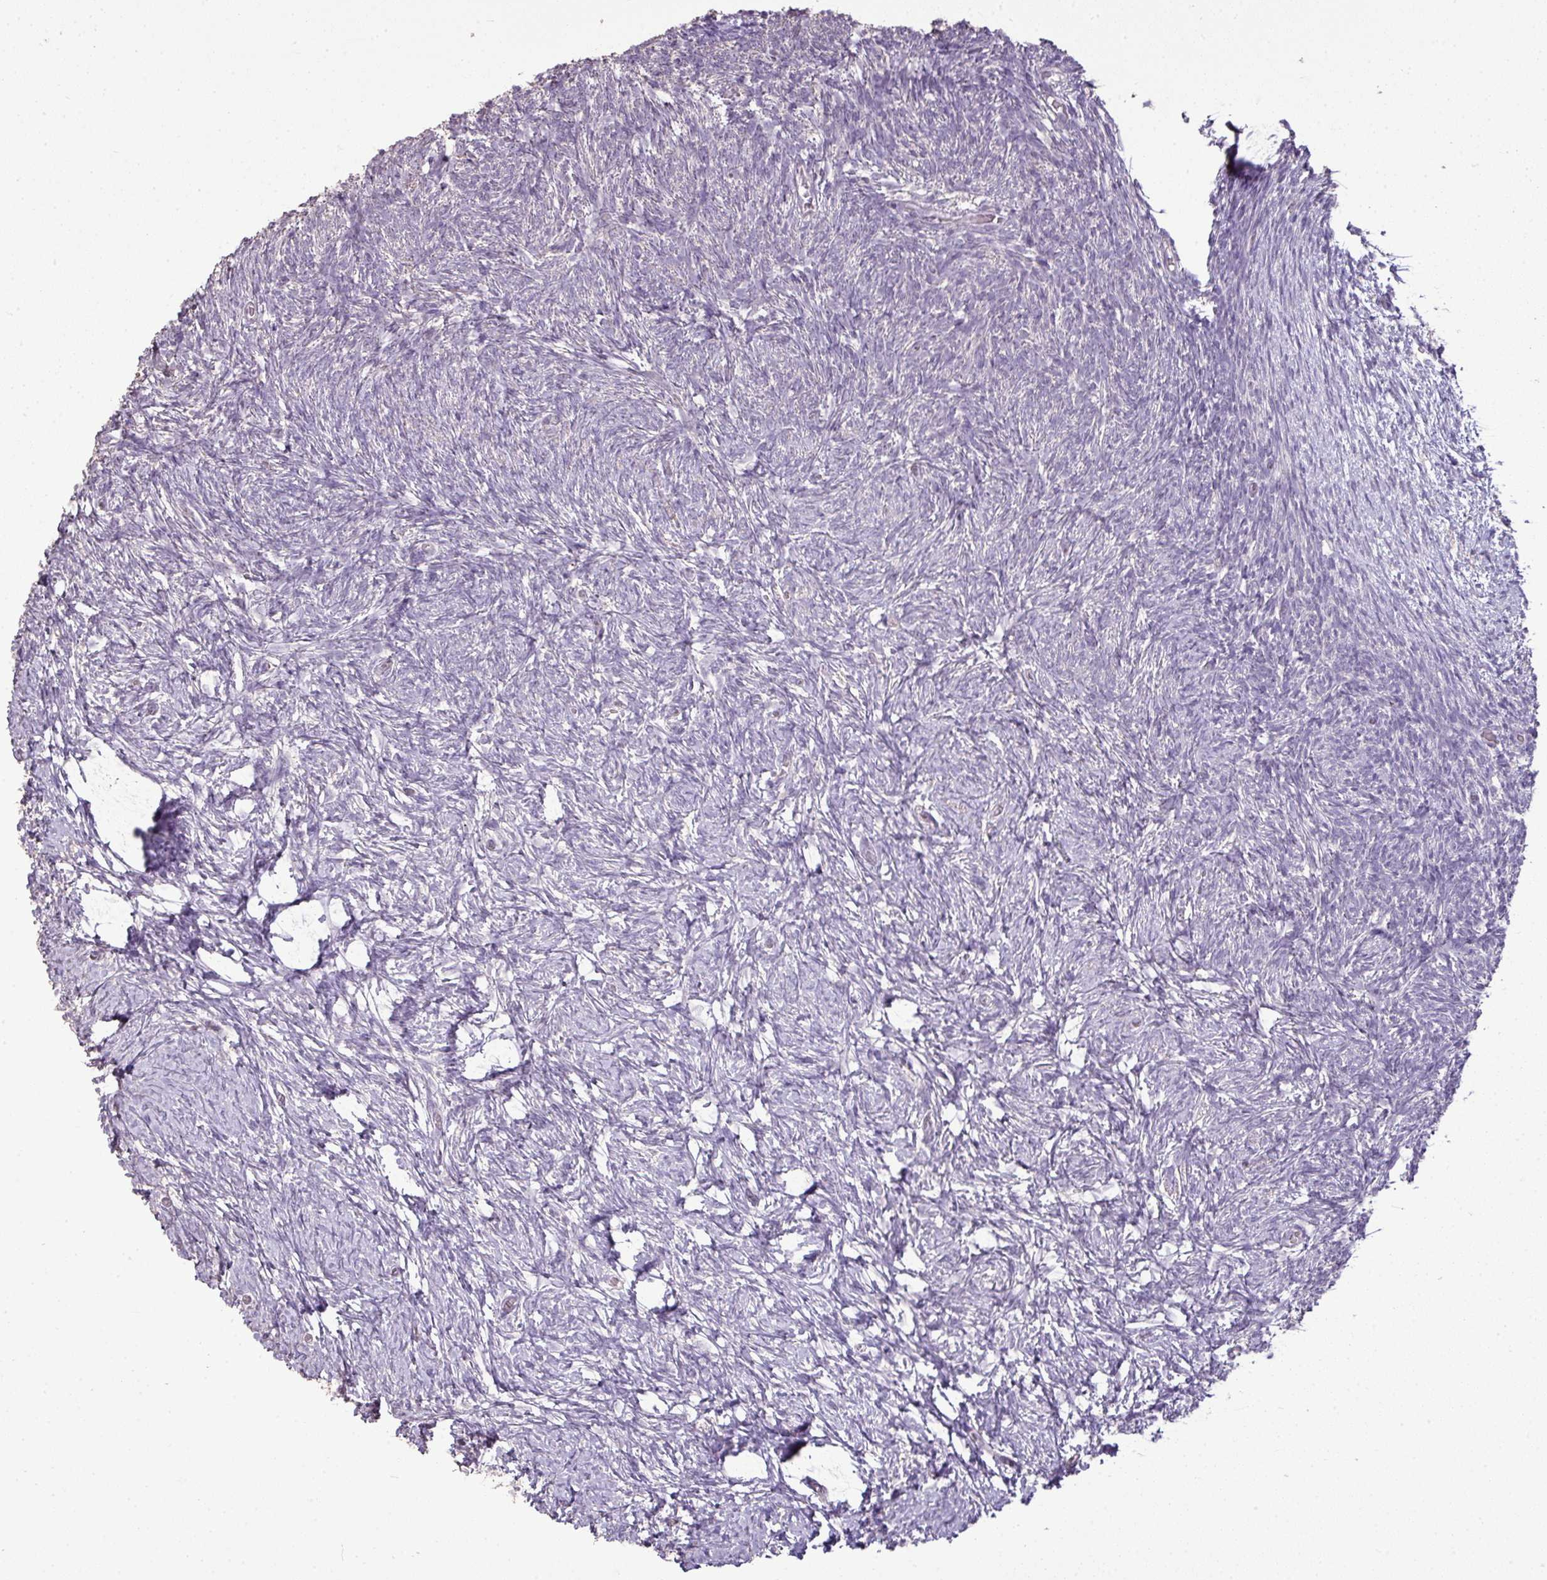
{"staining": {"intensity": "negative", "quantity": "none", "location": "none"}, "tissue": "ovary", "cell_type": "Ovarian stroma cells", "image_type": "normal", "snomed": [{"axis": "morphology", "description": "Normal tissue, NOS"}, {"axis": "topography", "description": "Ovary"}], "caption": "Human ovary stained for a protein using immunohistochemistry (IHC) demonstrates no expression in ovarian stroma cells.", "gene": "LY9", "patient": {"sex": "female", "age": 39}}